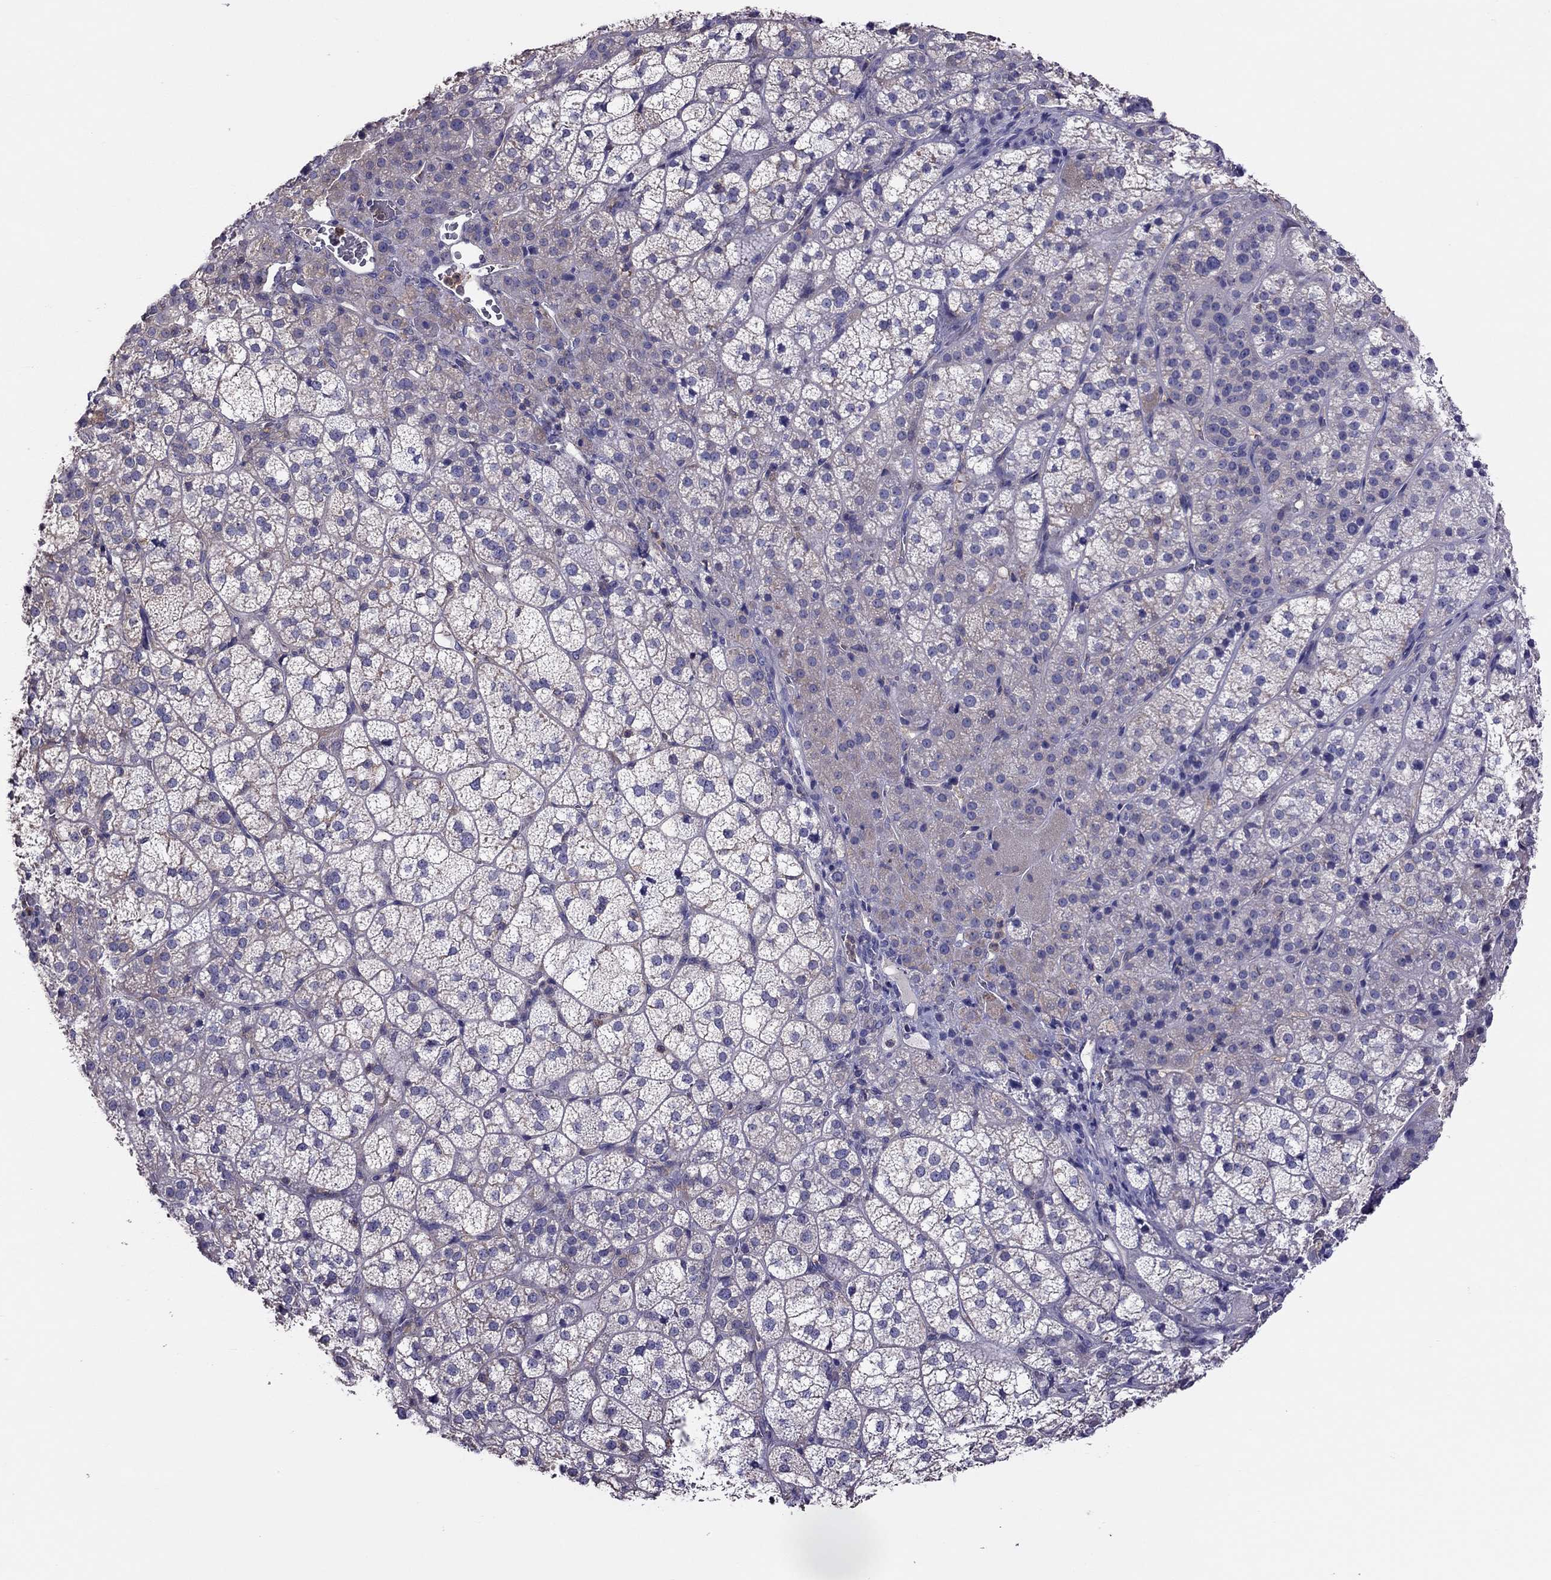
{"staining": {"intensity": "negative", "quantity": "none", "location": "none"}, "tissue": "adrenal gland", "cell_type": "Glandular cells", "image_type": "normal", "snomed": [{"axis": "morphology", "description": "Normal tissue, NOS"}, {"axis": "topography", "description": "Adrenal gland"}], "caption": "Human adrenal gland stained for a protein using immunohistochemistry exhibits no staining in glandular cells.", "gene": "TEX22", "patient": {"sex": "female", "age": 60}}